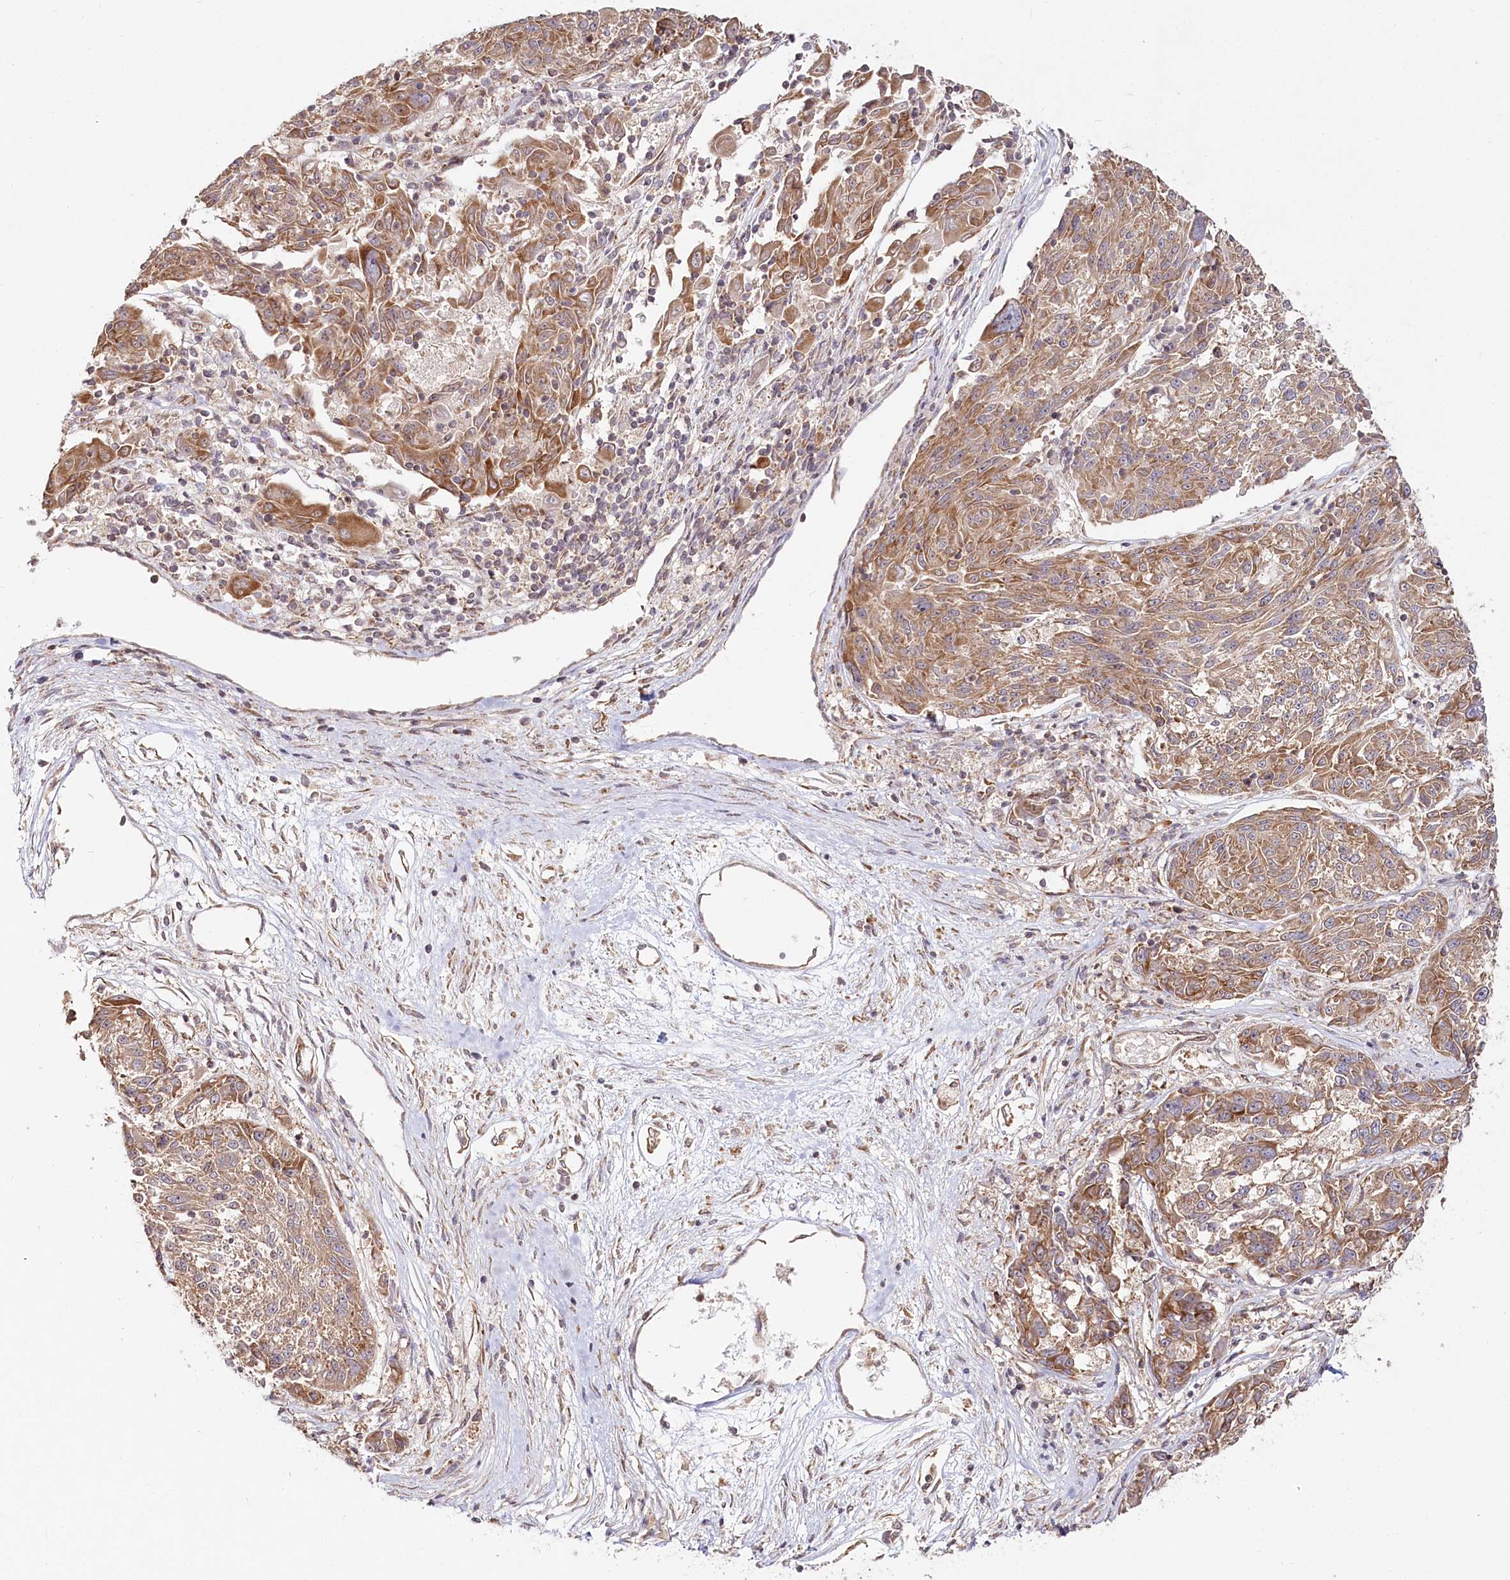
{"staining": {"intensity": "moderate", "quantity": ">75%", "location": "cytoplasmic/membranous"}, "tissue": "melanoma", "cell_type": "Tumor cells", "image_type": "cancer", "snomed": [{"axis": "morphology", "description": "Malignant melanoma, NOS"}, {"axis": "topography", "description": "Skin"}], "caption": "Human melanoma stained for a protein (brown) displays moderate cytoplasmic/membranous positive positivity in about >75% of tumor cells.", "gene": "OTUD4", "patient": {"sex": "male", "age": 53}}